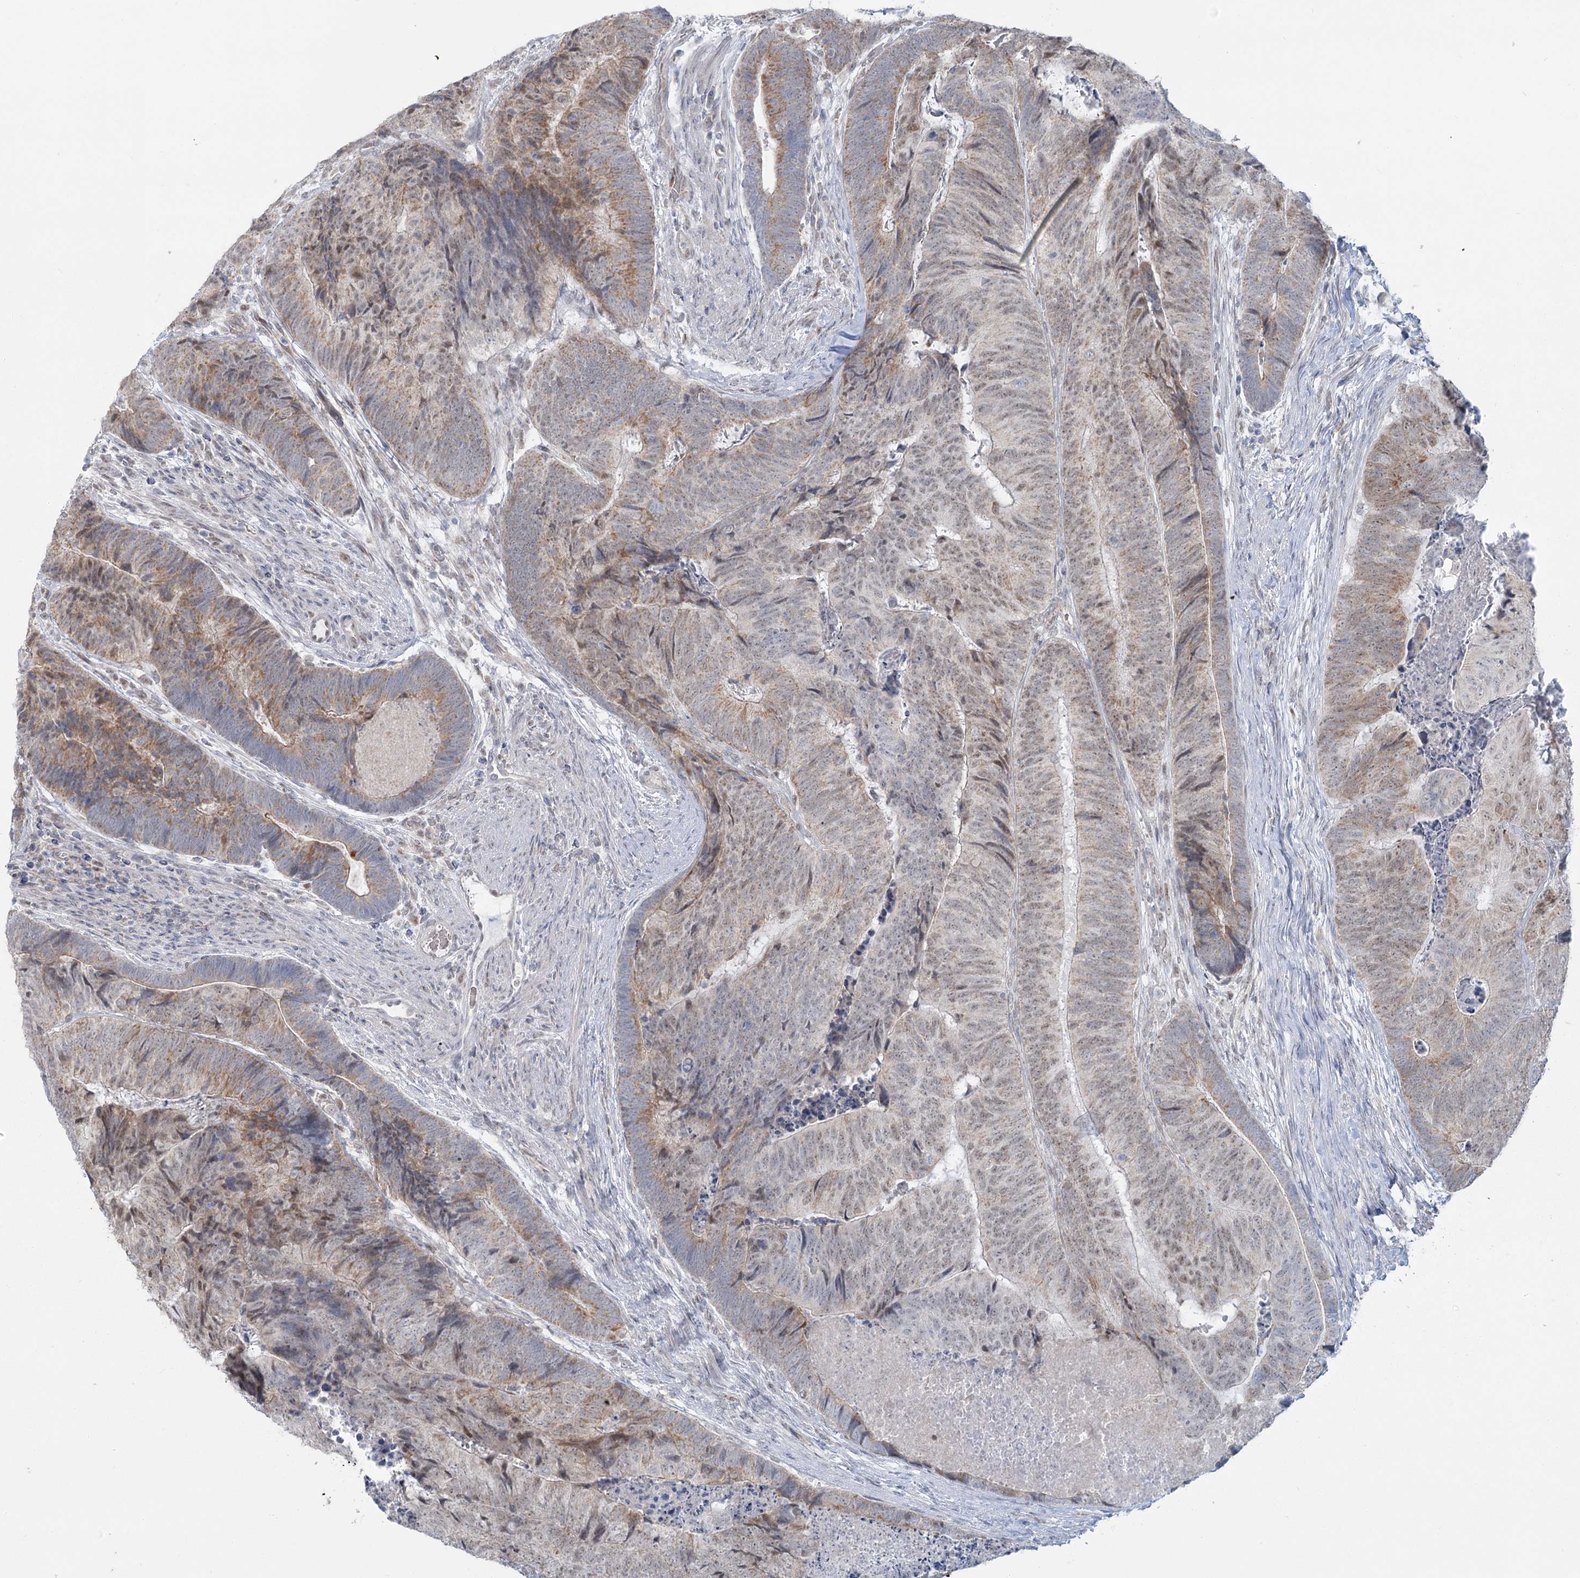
{"staining": {"intensity": "weak", "quantity": "25%-75%", "location": "cytoplasmic/membranous,nuclear"}, "tissue": "colorectal cancer", "cell_type": "Tumor cells", "image_type": "cancer", "snomed": [{"axis": "morphology", "description": "Adenocarcinoma, NOS"}, {"axis": "topography", "description": "Colon"}], "caption": "A micrograph of human colorectal cancer stained for a protein exhibits weak cytoplasmic/membranous and nuclear brown staining in tumor cells.", "gene": "MTG1", "patient": {"sex": "female", "age": 67}}